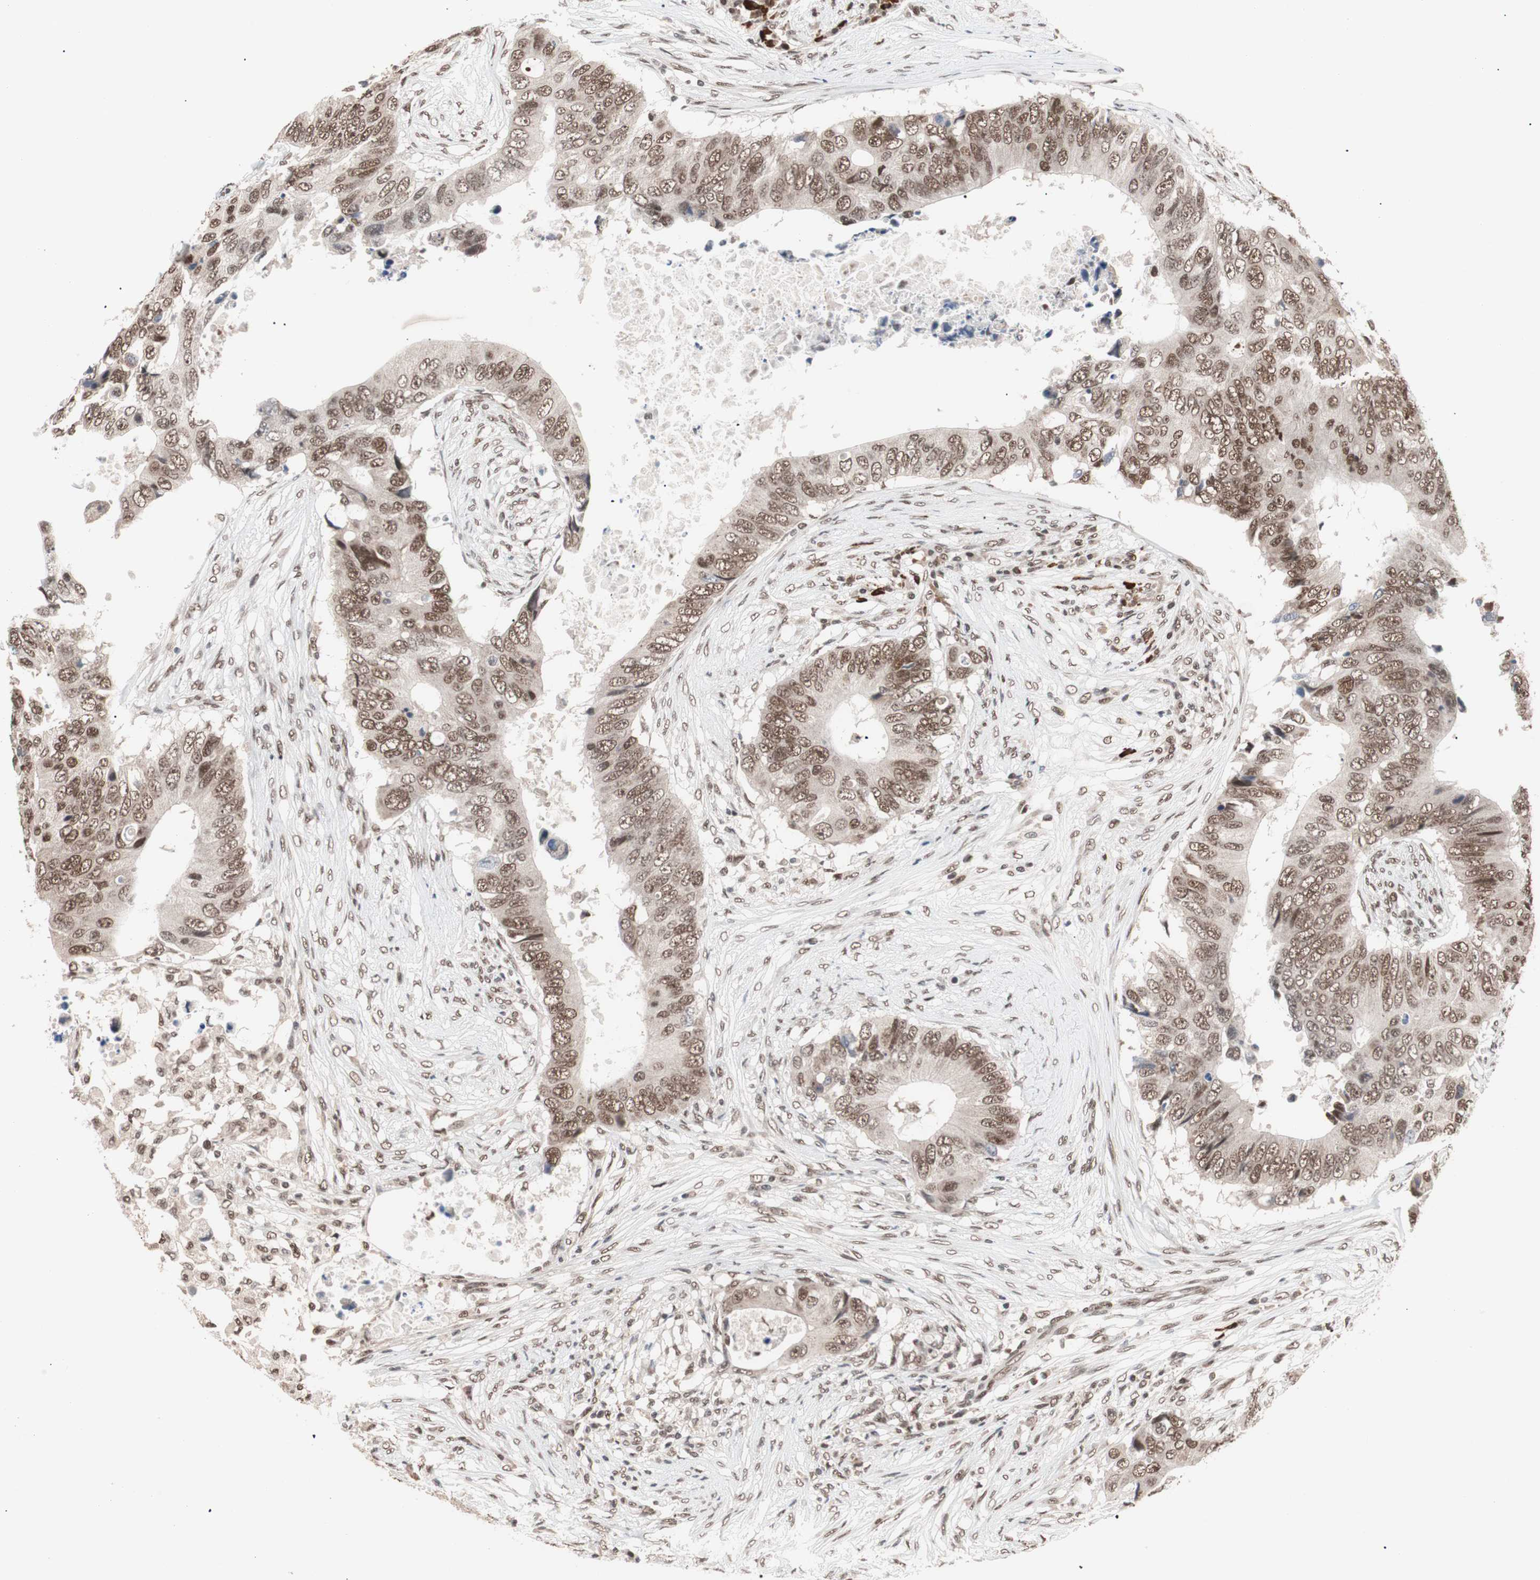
{"staining": {"intensity": "moderate", "quantity": ">75%", "location": "nuclear"}, "tissue": "colorectal cancer", "cell_type": "Tumor cells", "image_type": "cancer", "snomed": [{"axis": "morphology", "description": "Adenocarcinoma, NOS"}, {"axis": "topography", "description": "Colon"}], "caption": "Protein staining demonstrates moderate nuclear positivity in approximately >75% of tumor cells in adenocarcinoma (colorectal). (IHC, brightfield microscopy, high magnification).", "gene": "CHAMP1", "patient": {"sex": "male", "age": 71}}